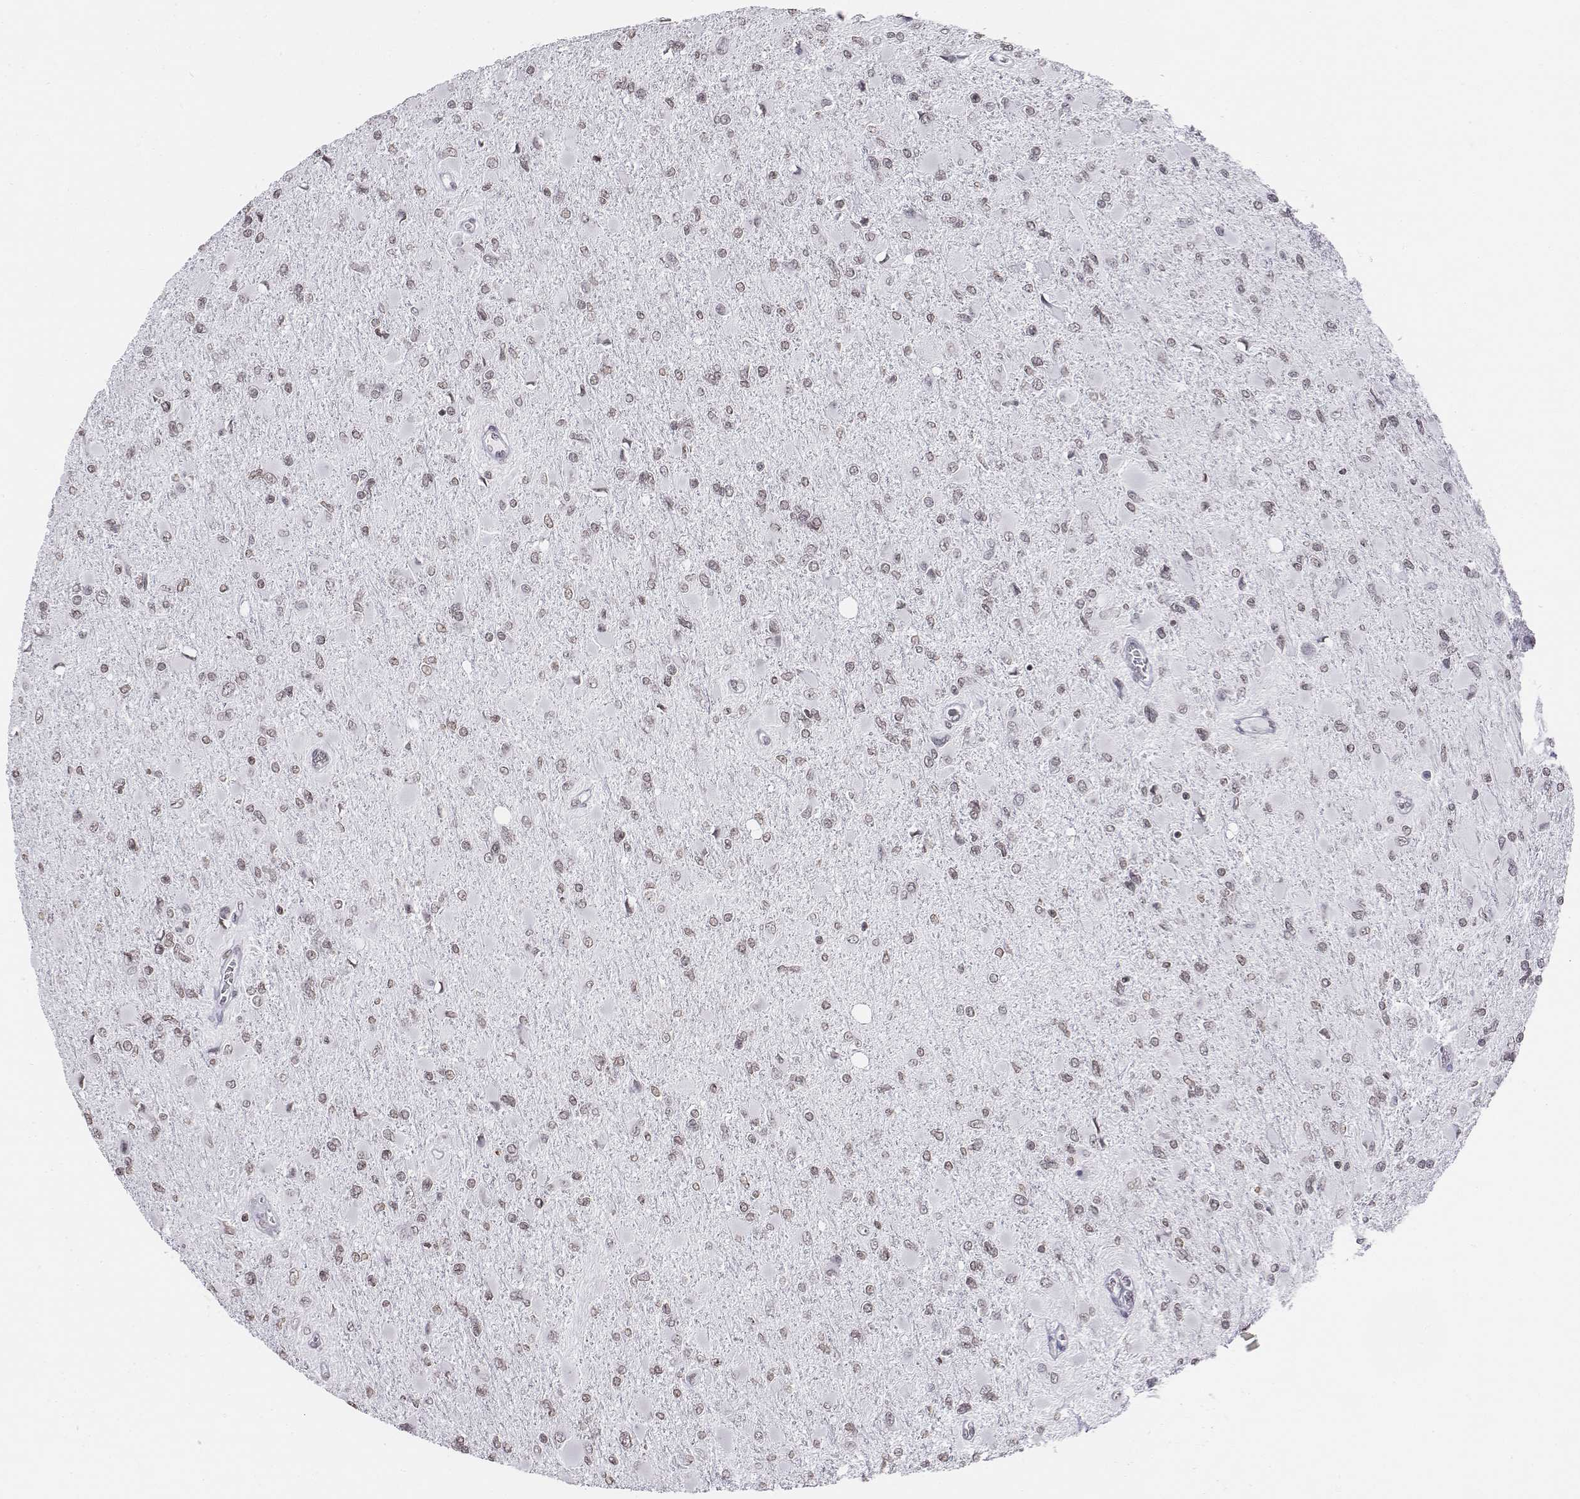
{"staining": {"intensity": "weak", "quantity": ">75%", "location": "nuclear"}, "tissue": "glioma", "cell_type": "Tumor cells", "image_type": "cancer", "snomed": [{"axis": "morphology", "description": "Glioma, malignant, High grade"}, {"axis": "topography", "description": "Cerebral cortex"}], "caption": "The micrograph demonstrates immunohistochemical staining of glioma. There is weak nuclear staining is seen in about >75% of tumor cells.", "gene": "BARHL1", "patient": {"sex": "female", "age": 36}}